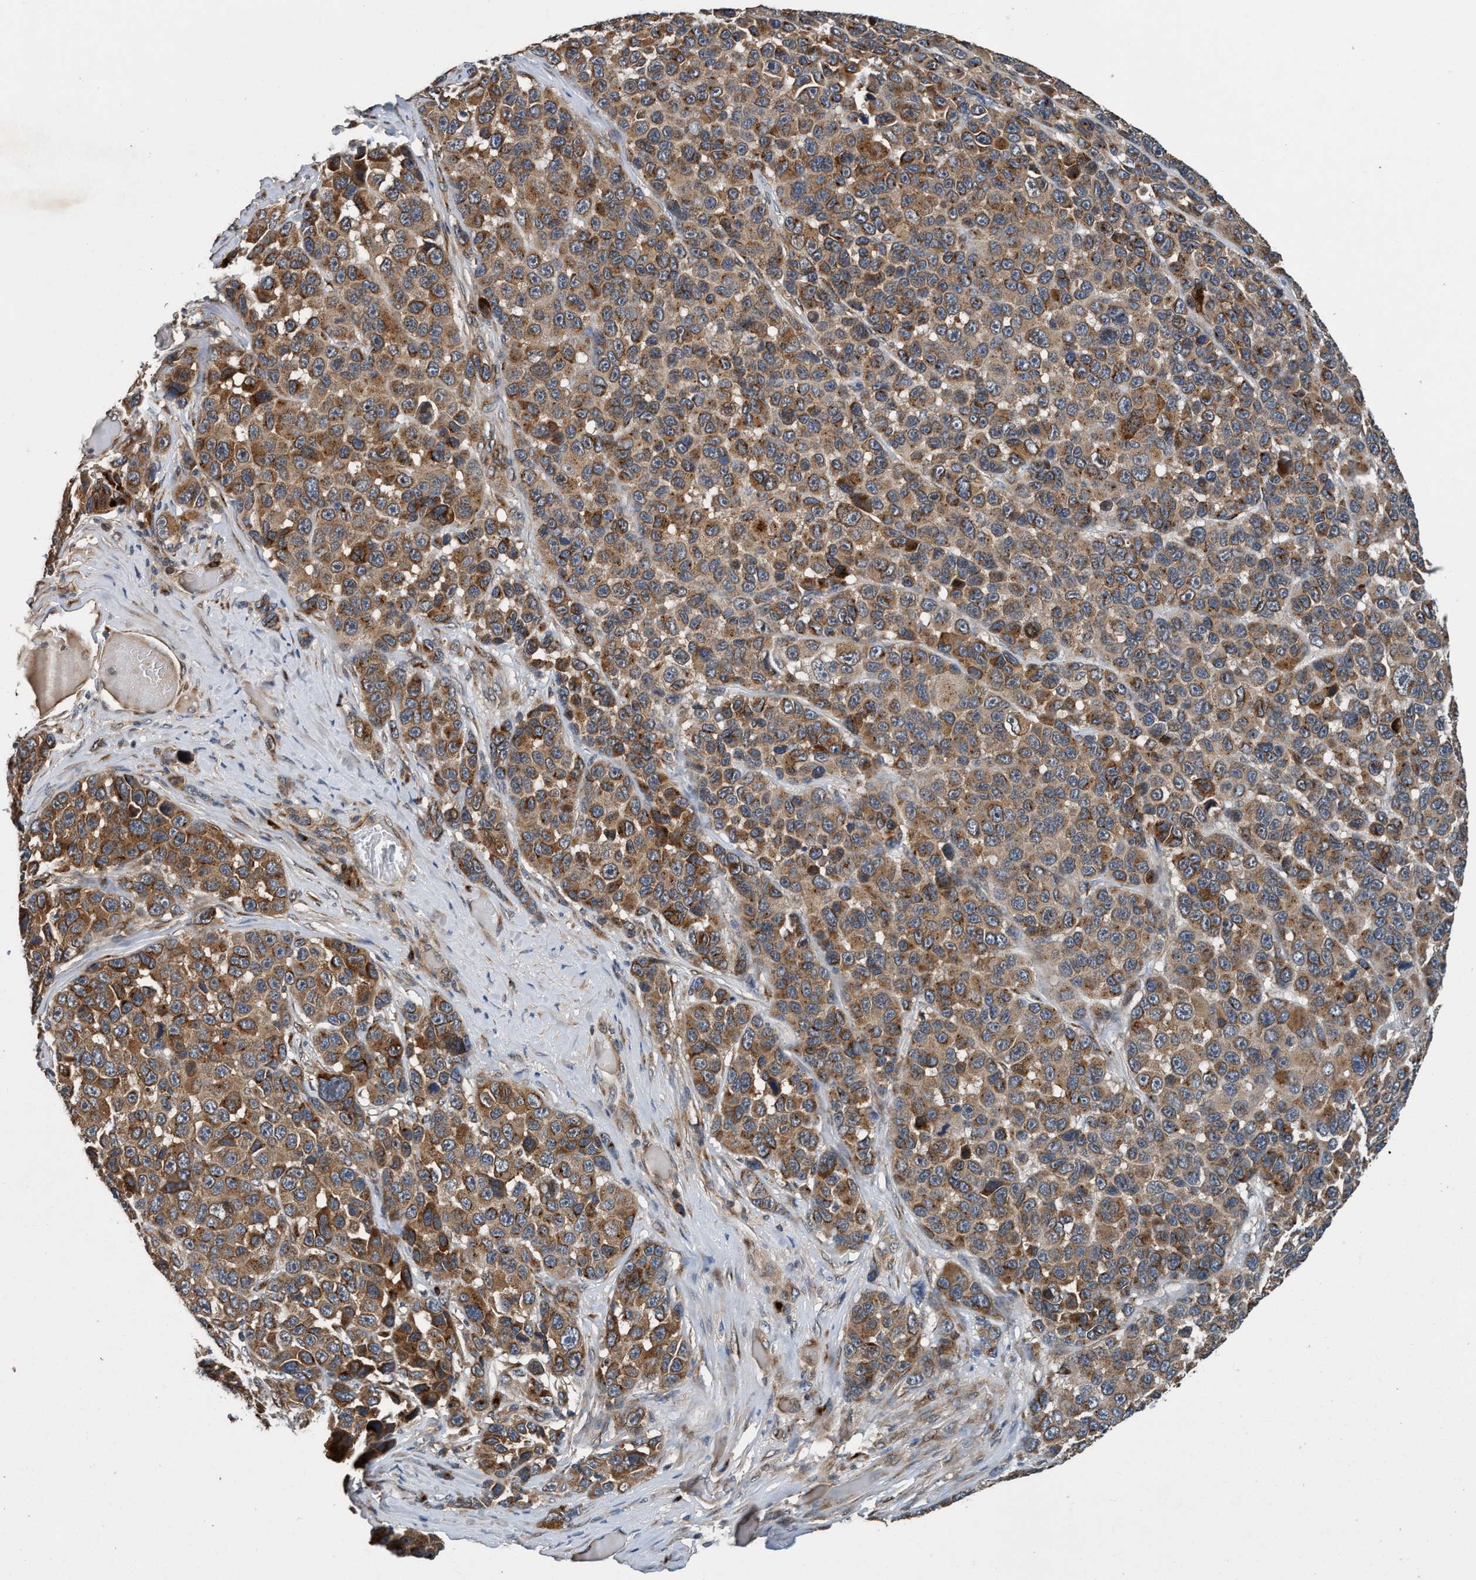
{"staining": {"intensity": "moderate", "quantity": ">75%", "location": "cytoplasmic/membranous"}, "tissue": "melanoma", "cell_type": "Tumor cells", "image_type": "cancer", "snomed": [{"axis": "morphology", "description": "Malignant melanoma, NOS"}, {"axis": "topography", "description": "Skin"}], "caption": "This histopathology image demonstrates immunohistochemistry staining of melanoma, with medium moderate cytoplasmic/membranous positivity in about >75% of tumor cells.", "gene": "MACC1", "patient": {"sex": "male", "age": 53}}